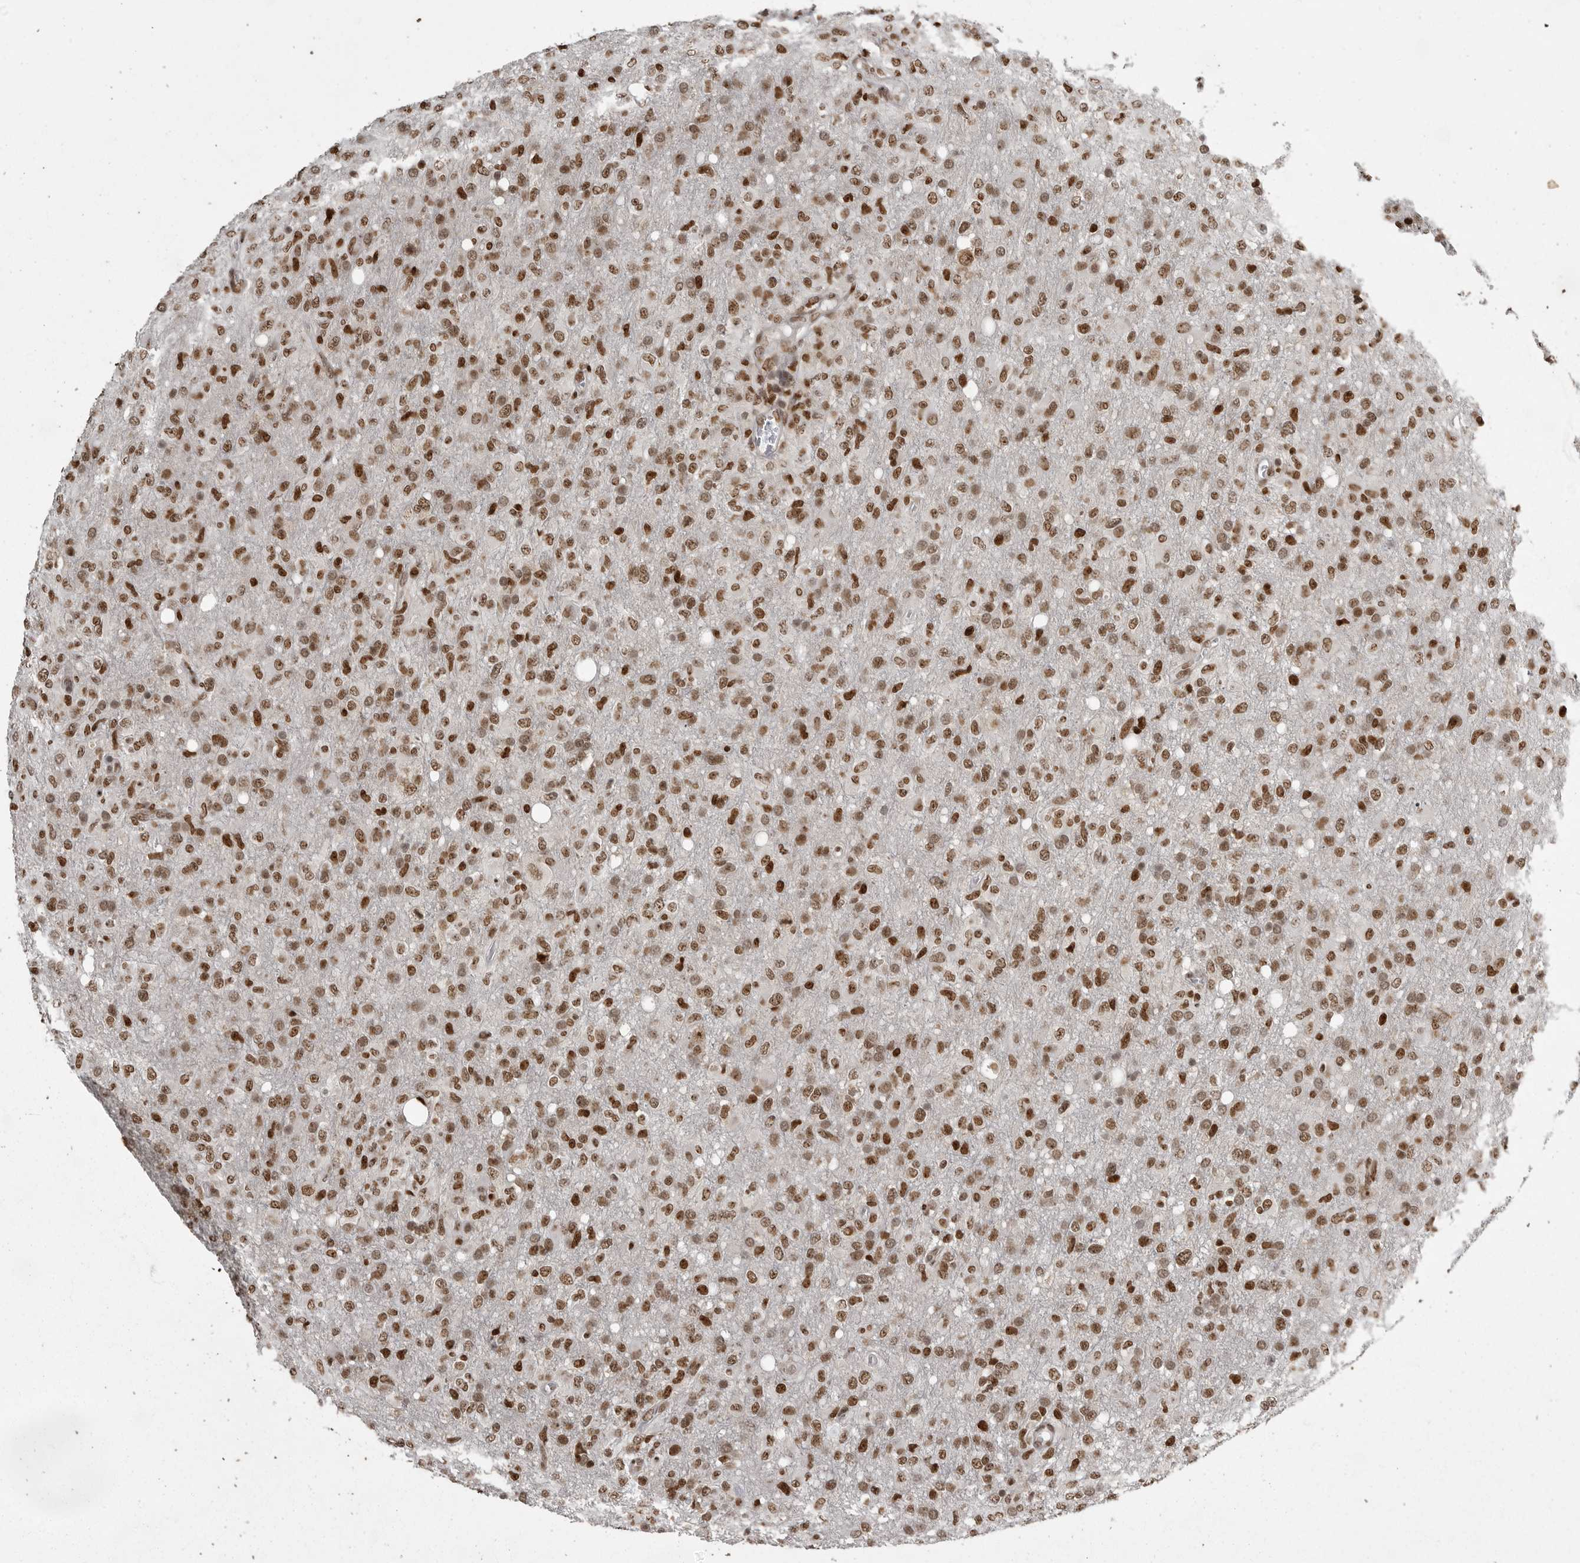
{"staining": {"intensity": "moderate", "quantity": ">75%", "location": "nuclear"}, "tissue": "glioma", "cell_type": "Tumor cells", "image_type": "cancer", "snomed": [{"axis": "morphology", "description": "Glioma, malignant, High grade"}, {"axis": "topography", "description": "Brain"}], "caption": "DAB (3,3'-diaminobenzidine) immunohistochemical staining of human glioma shows moderate nuclear protein staining in about >75% of tumor cells.", "gene": "YAF2", "patient": {"sex": "female", "age": 57}}